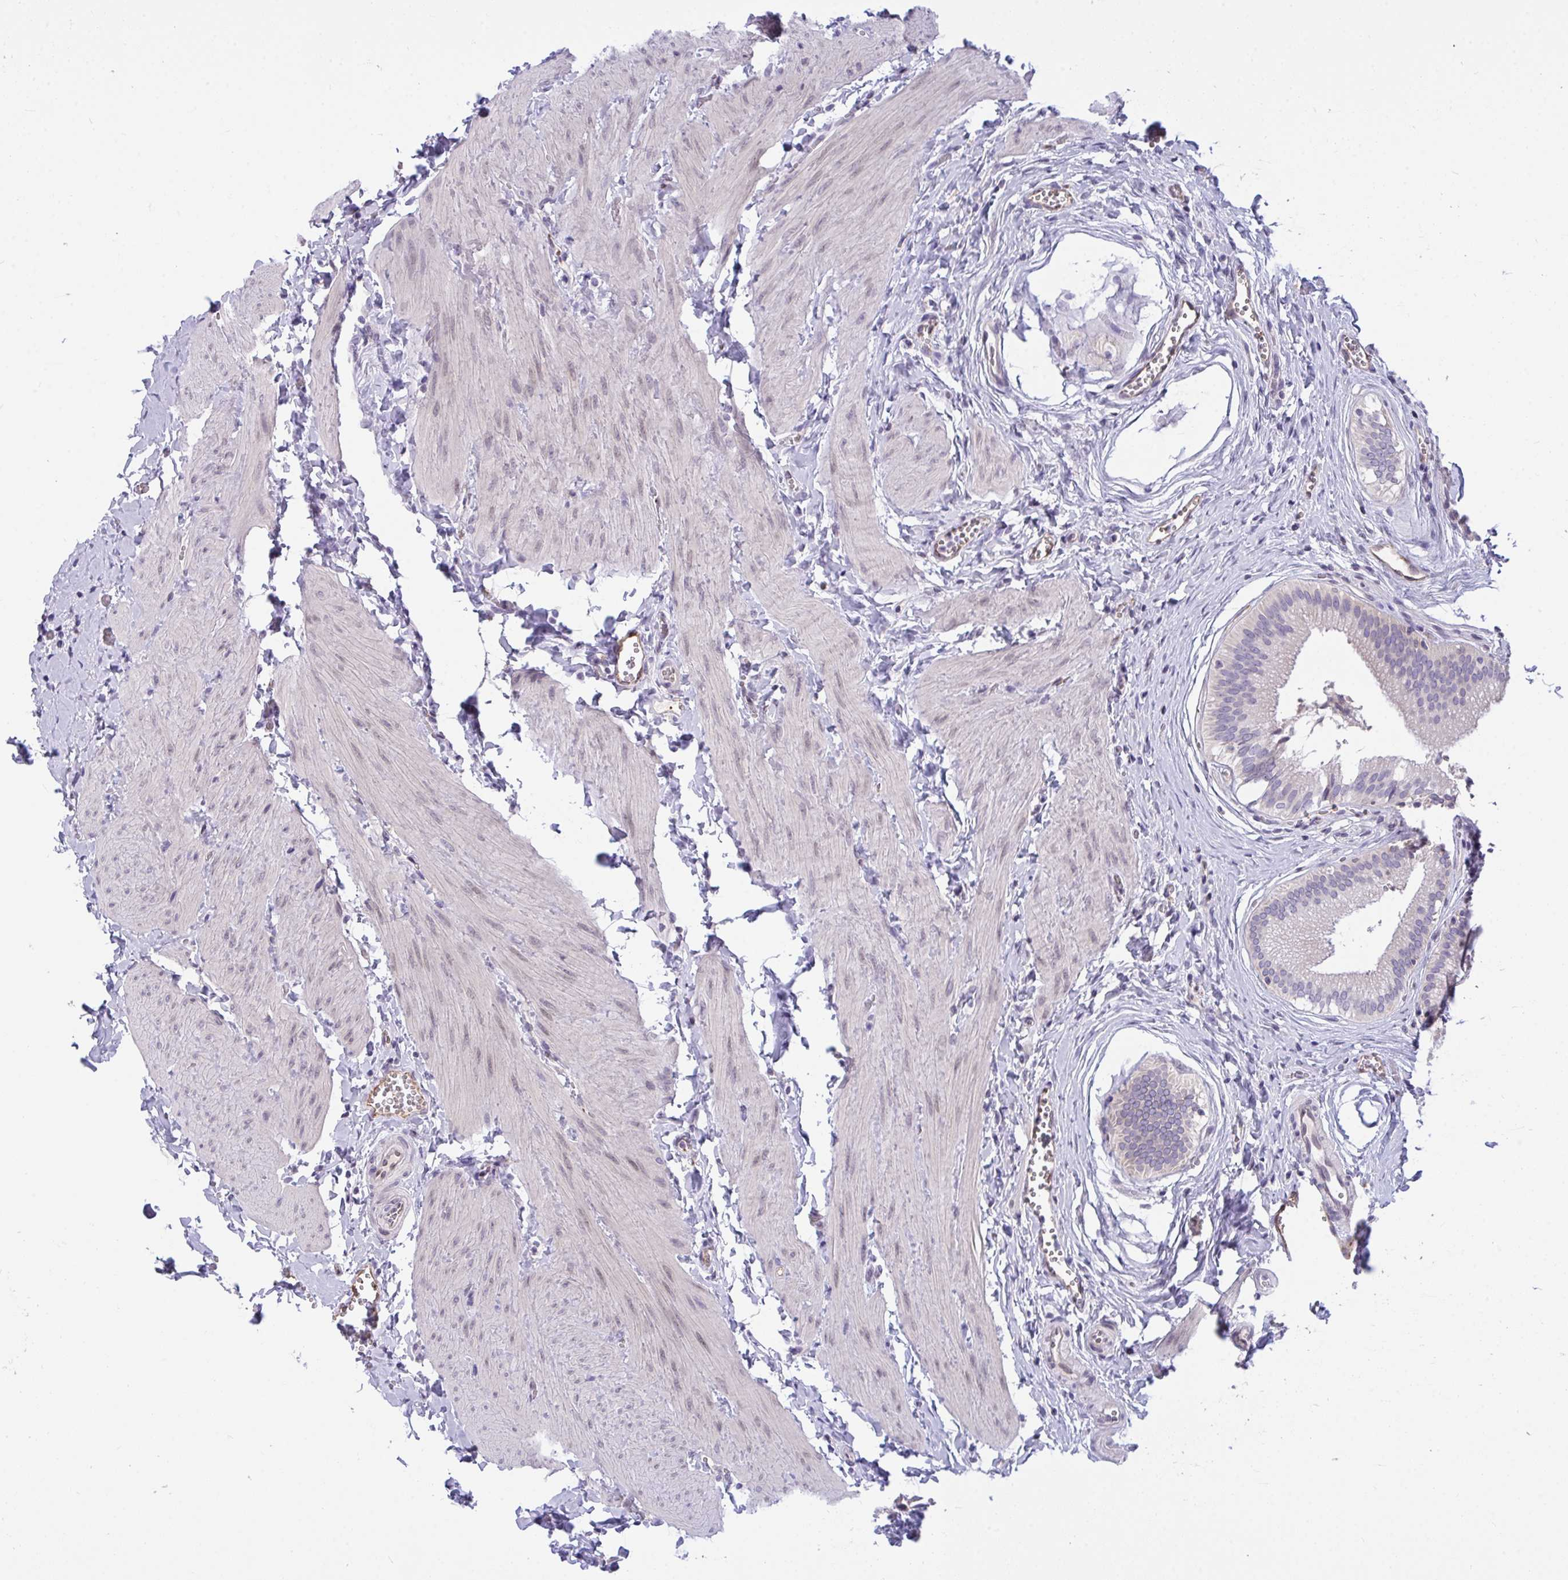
{"staining": {"intensity": "negative", "quantity": "none", "location": "none"}, "tissue": "gallbladder", "cell_type": "Glandular cells", "image_type": "normal", "snomed": [{"axis": "morphology", "description": "Normal tissue, NOS"}, {"axis": "topography", "description": "Gallbladder"}], "caption": "The photomicrograph displays no staining of glandular cells in unremarkable gallbladder.", "gene": "SEMA6B", "patient": {"sex": "male", "age": 17}}